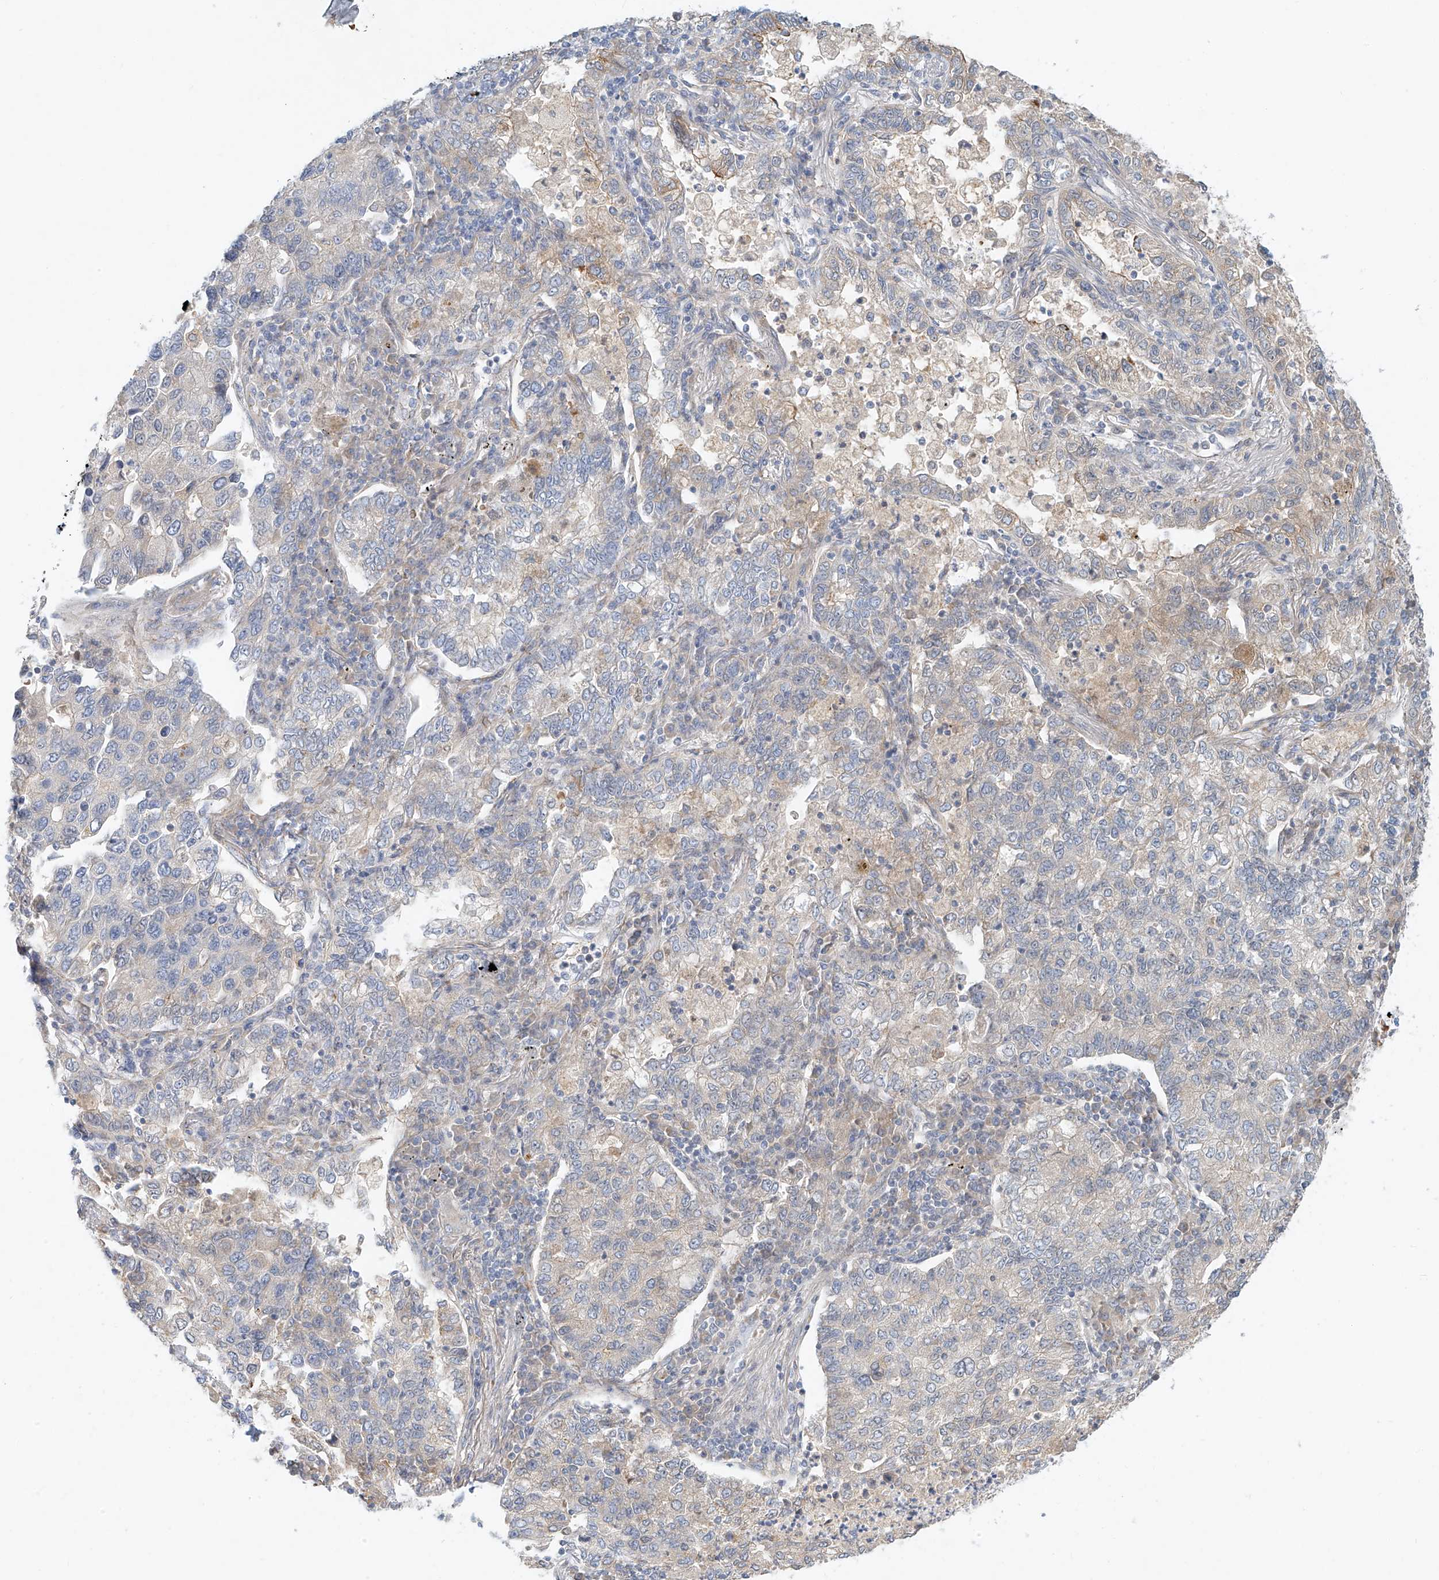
{"staining": {"intensity": "negative", "quantity": "none", "location": "none"}, "tissue": "lung cancer", "cell_type": "Tumor cells", "image_type": "cancer", "snomed": [{"axis": "morphology", "description": "Adenocarcinoma, NOS"}, {"axis": "topography", "description": "Lung"}], "caption": "Immunohistochemistry (IHC) photomicrograph of neoplastic tissue: adenocarcinoma (lung) stained with DAB displays no significant protein staining in tumor cells.", "gene": "SYTL3", "patient": {"sex": "male", "age": 49}}